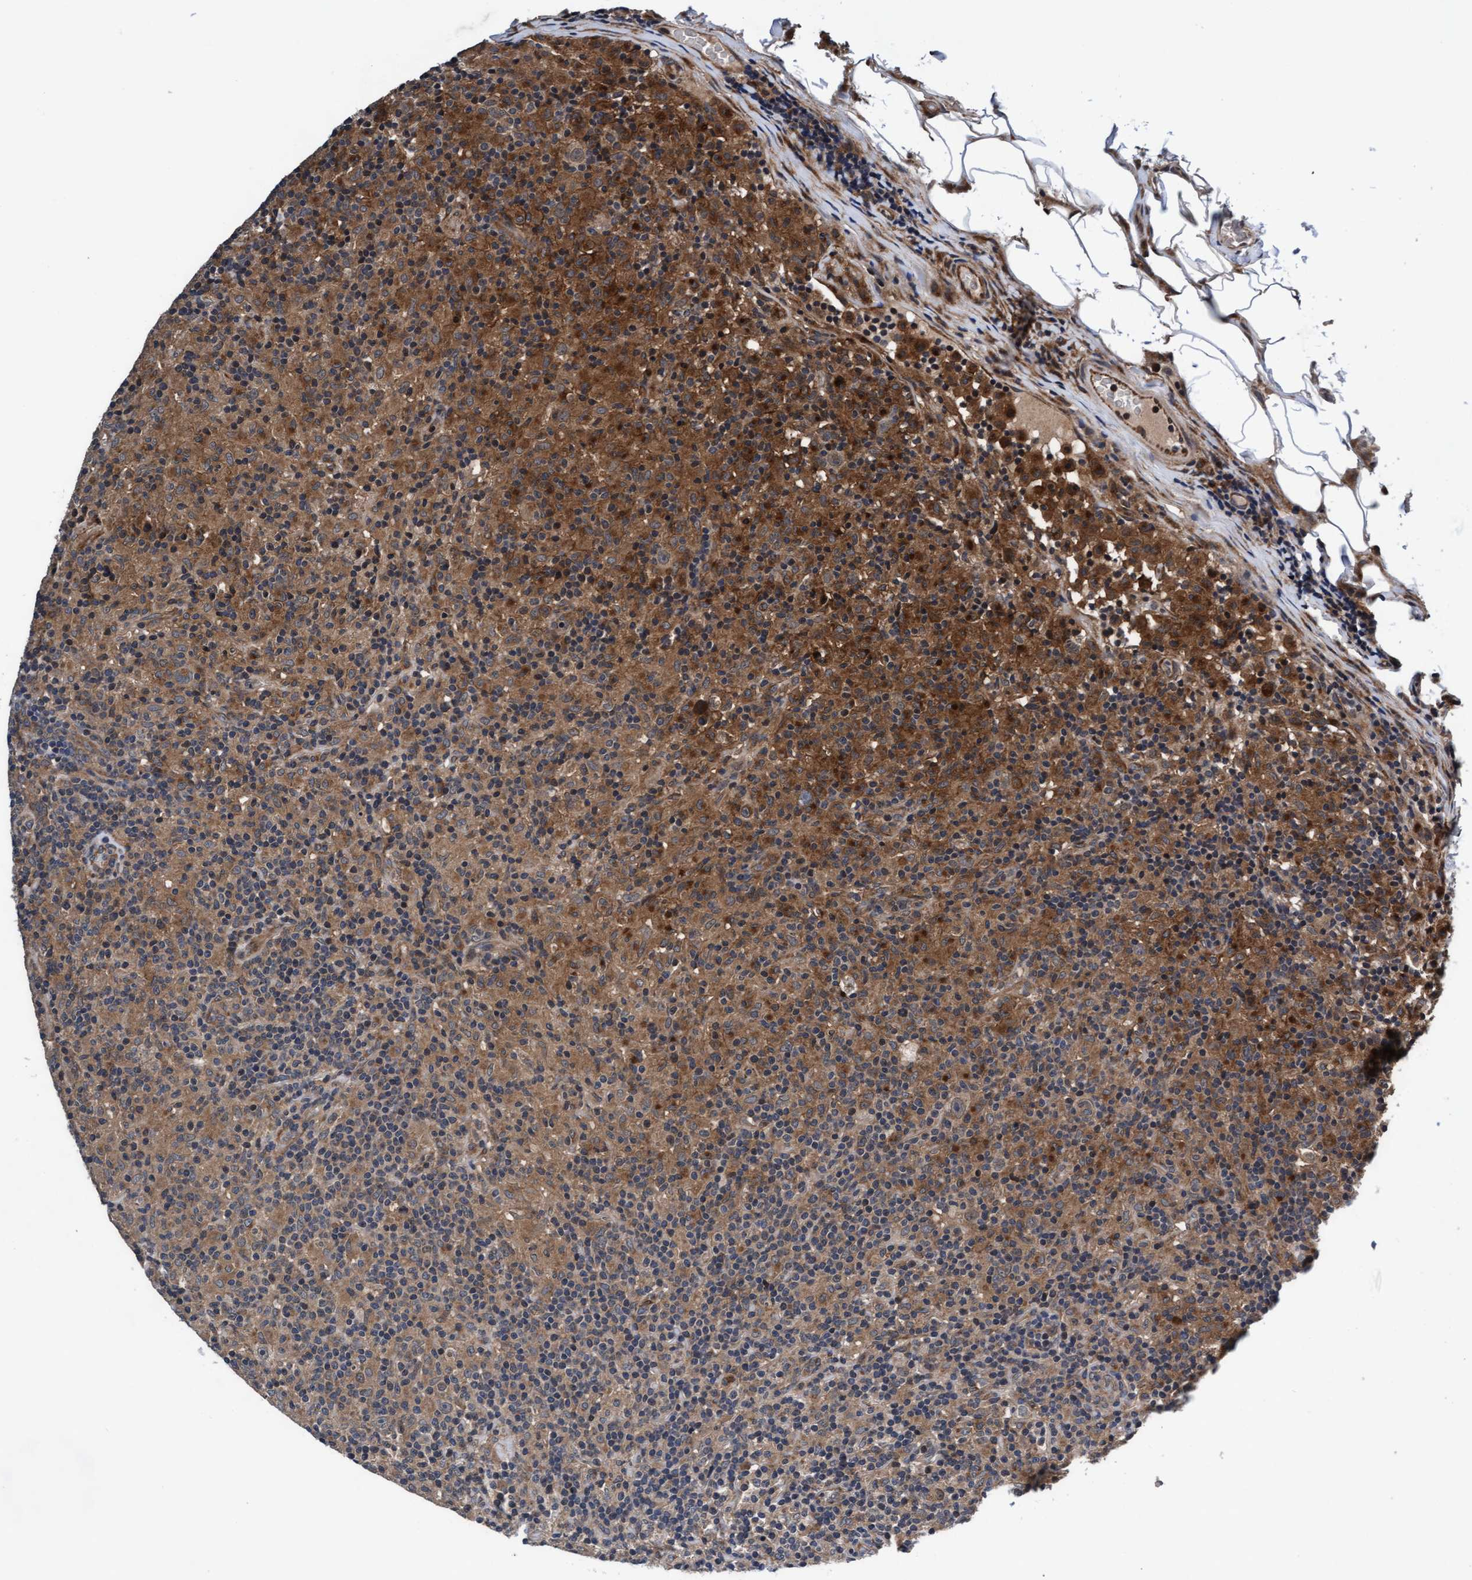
{"staining": {"intensity": "weak", "quantity": ">75%", "location": "cytoplasmic/membranous"}, "tissue": "lymphoma", "cell_type": "Tumor cells", "image_type": "cancer", "snomed": [{"axis": "morphology", "description": "Hodgkin's disease, NOS"}, {"axis": "topography", "description": "Lymph node"}], "caption": "An immunohistochemistry micrograph of tumor tissue is shown. Protein staining in brown labels weak cytoplasmic/membranous positivity in Hodgkin's disease within tumor cells.", "gene": "EFCAB13", "patient": {"sex": "male", "age": 70}}